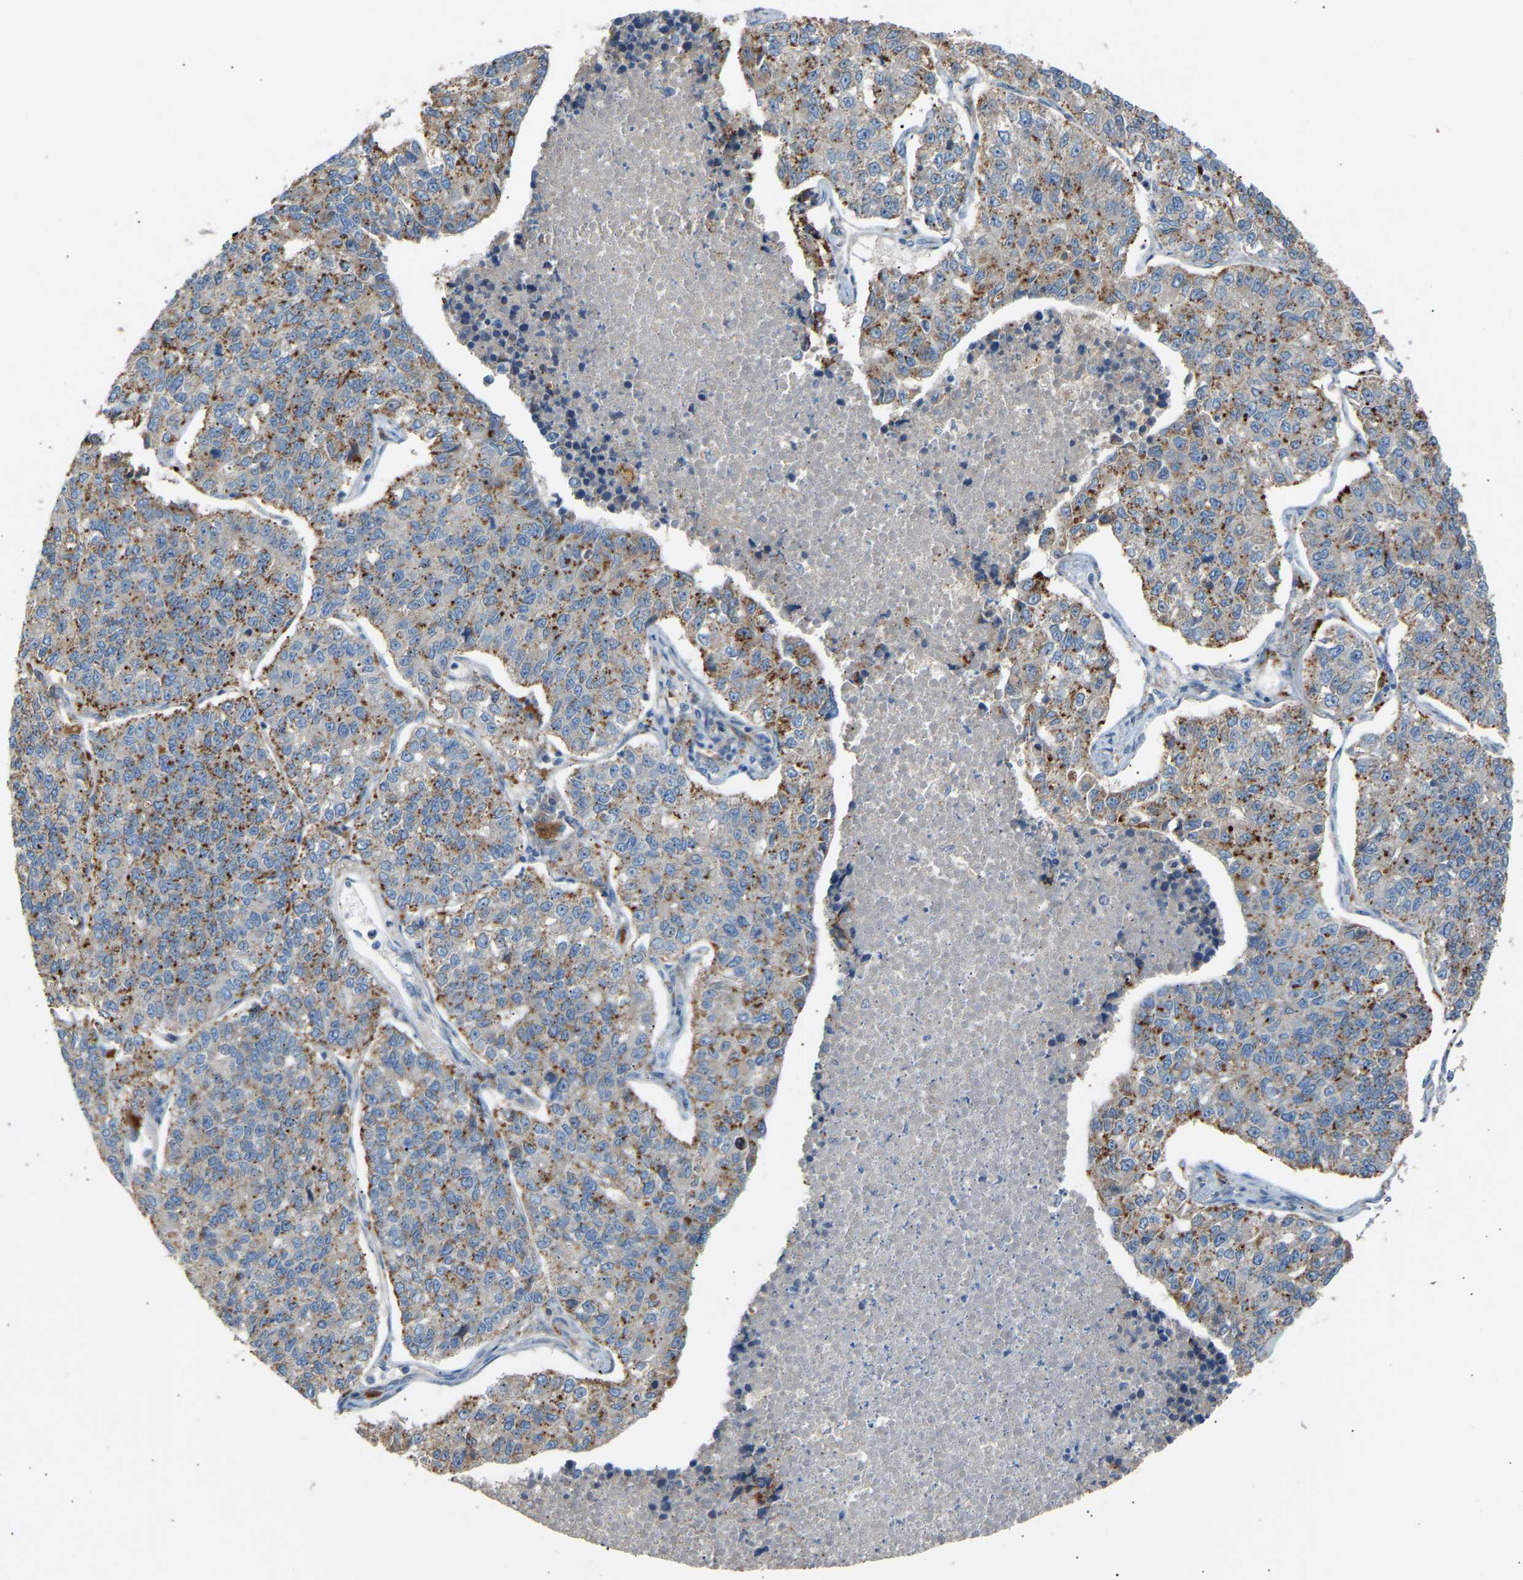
{"staining": {"intensity": "moderate", "quantity": "25%-75%", "location": "cytoplasmic/membranous"}, "tissue": "lung cancer", "cell_type": "Tumor cells", "image_type": "cancer", "snomed": [{"axis": "morphology", "description": "Adenocarcinoma, NOS"}, {"axis": "topography", "description": "Lung"}], "caption": "This photomicrograph shows lung adenocarcinoma stained with immunohistochemistry to label a protein in brown. The cytoplasmic/membranous of tumor cells show moderate positivity for the protein. Nuclei are counter-stained blue.", "gene": "RGP1", "patient": {"sex": "male", "age": 49}}